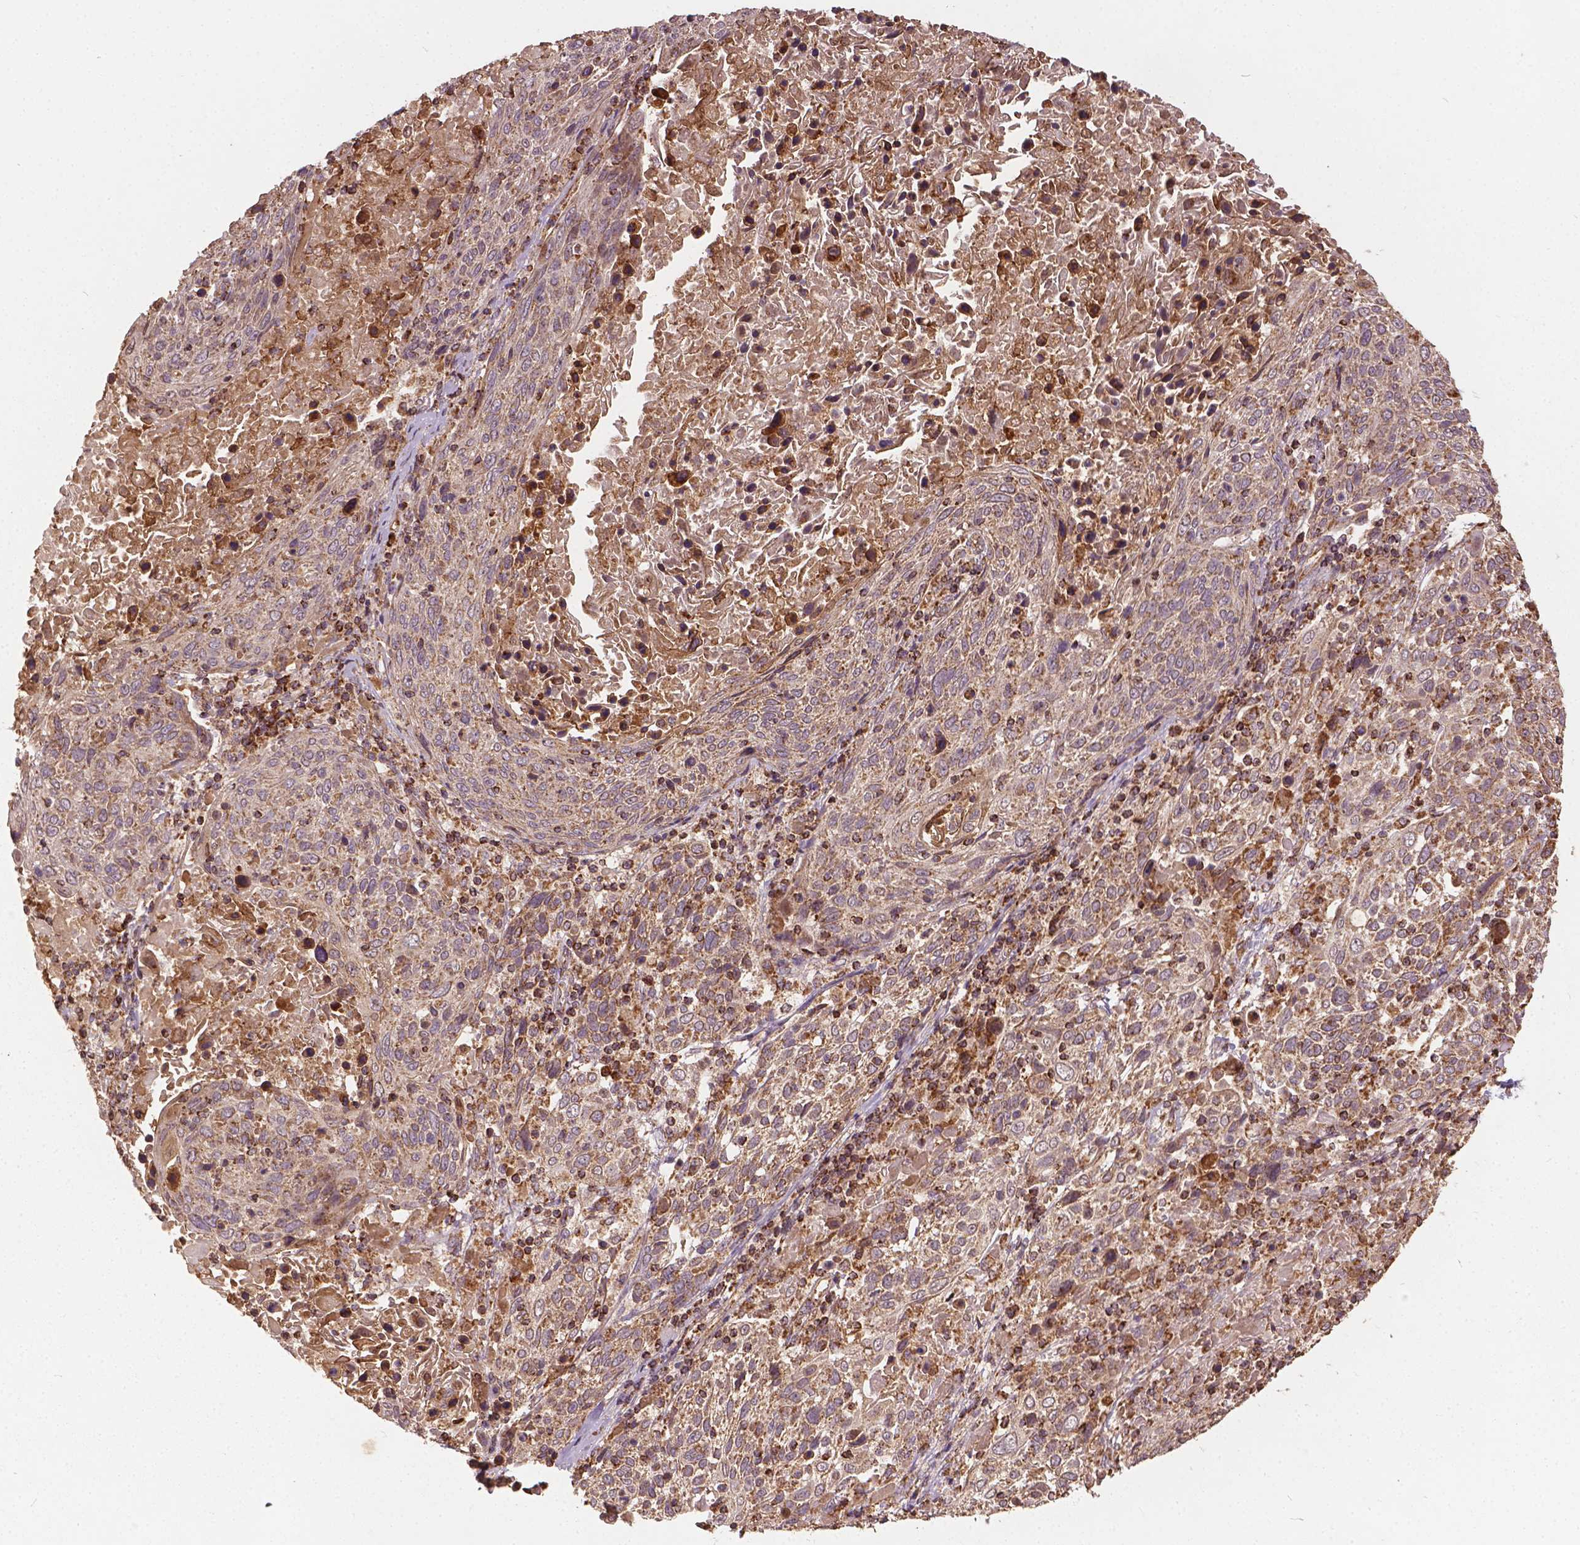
{"staining": {"intensity": "weak", "quantity": ">75%", "location": "cytoplasmic/membranous"}, "tissue": "cervical cancer", "cell_type": "Tumor cells", "image_type": "cancer", "snomed": [{"axis": "morphology", "description": "Squamous cell carcinoma, NOS"}, {"axis": "topography", "description": "Cervix"}], "caption": "The micrograph shows a brown stain indicating the presence of a protein in the cytoplasmic/membranous of tumor cells in cervical cancer.", "gene": "UBXN2A", "patient": {"sex": "female", "age": 61}}